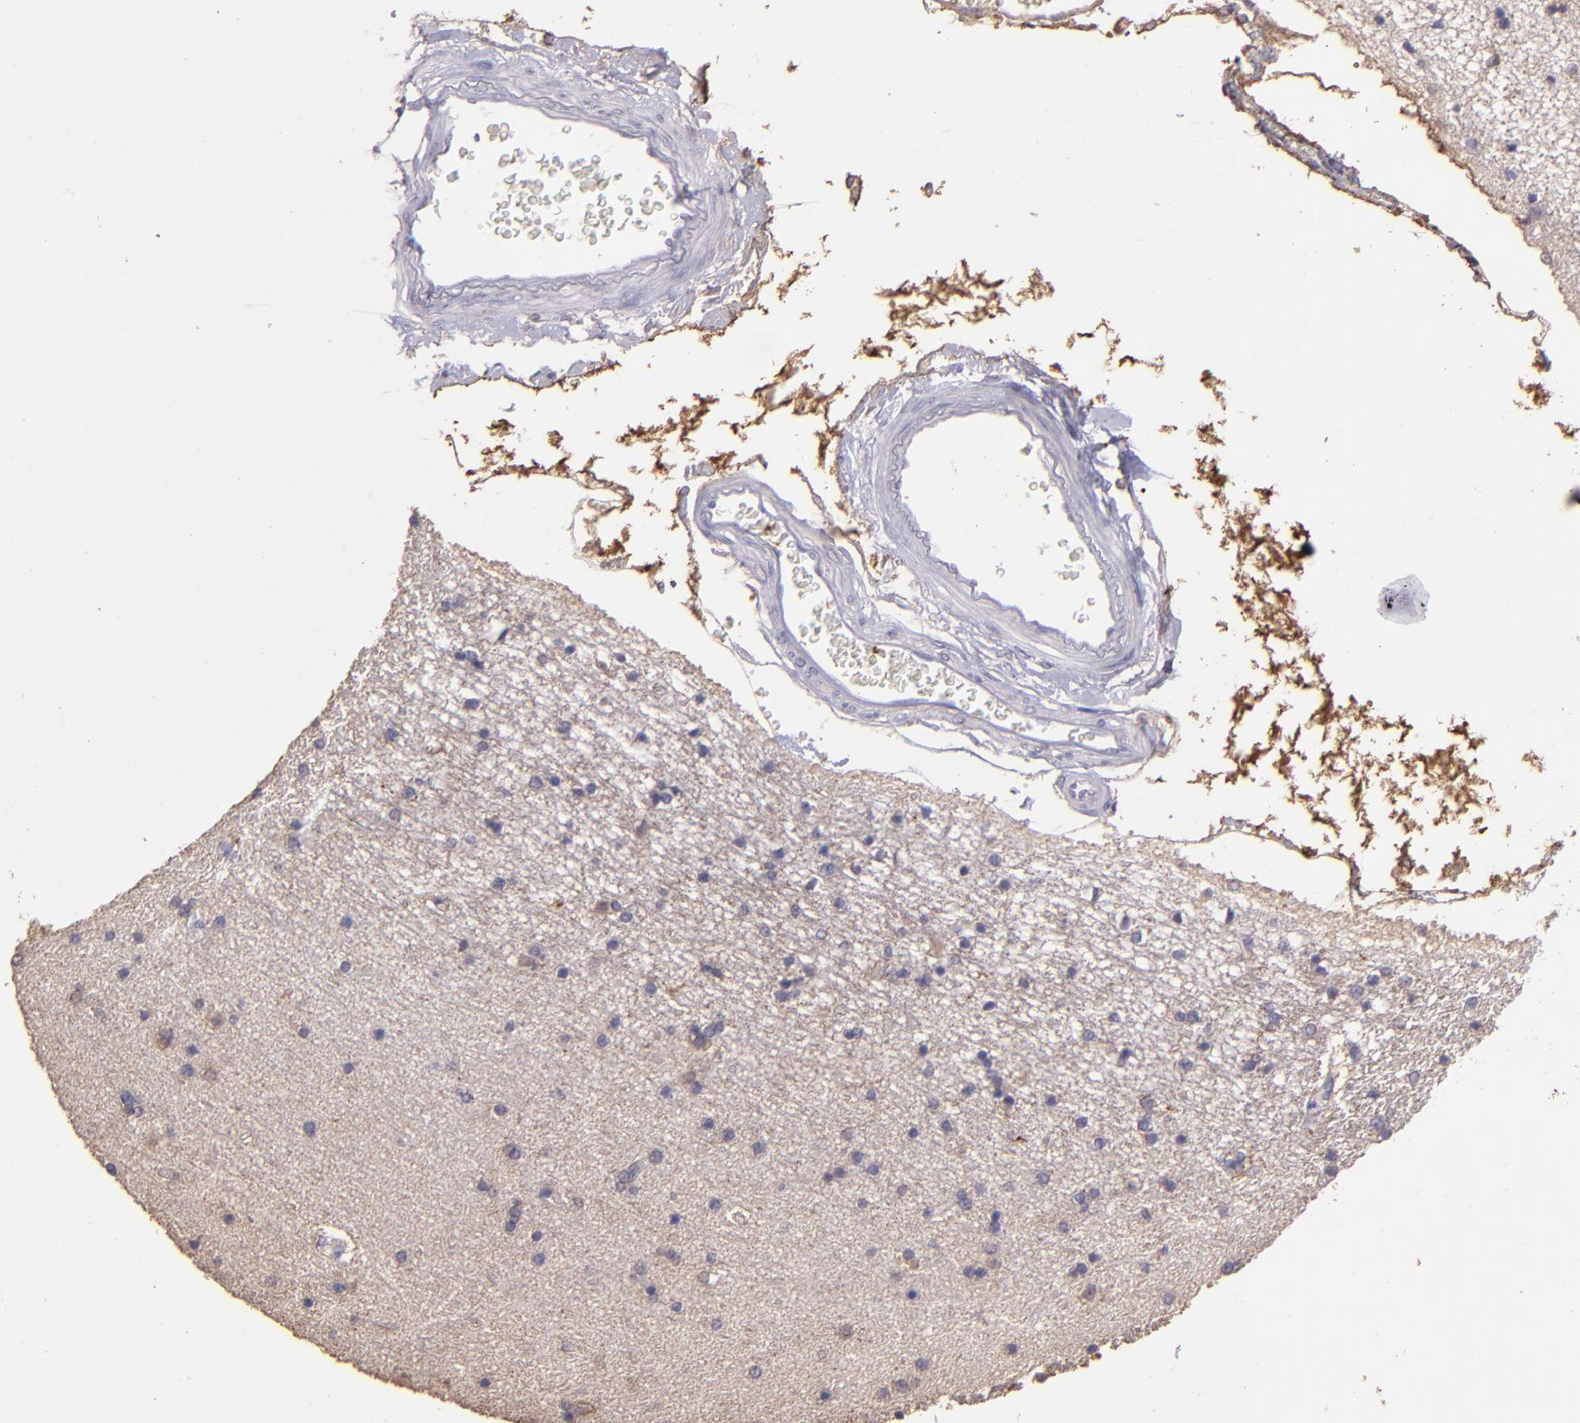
{"staining": {"intensity": "weak", "quantity": ">75%", "location": "cytoplasmic/membranous"}, "tissue": "hippocampus", "cell_type": "Glial cells", "image_type": "normal", "snomed": [{"axis": "morphology", "description": "Normal tissue, NOS"}, {"axis": "topography", "description": "Hippocampus"}], "caption": "Brown immunohistochemical staining in normal human hippocampus demonstrates weak cytoplasmic/membranous staining in approximately >75% of glial cells. The protein of interest is stained brown, and the nuclei are stained in blue (DAB IHC with brightfield microscopy, high magnification).", "gene": "PAPPA", "patient": {"sex": "female", "age": 54}}